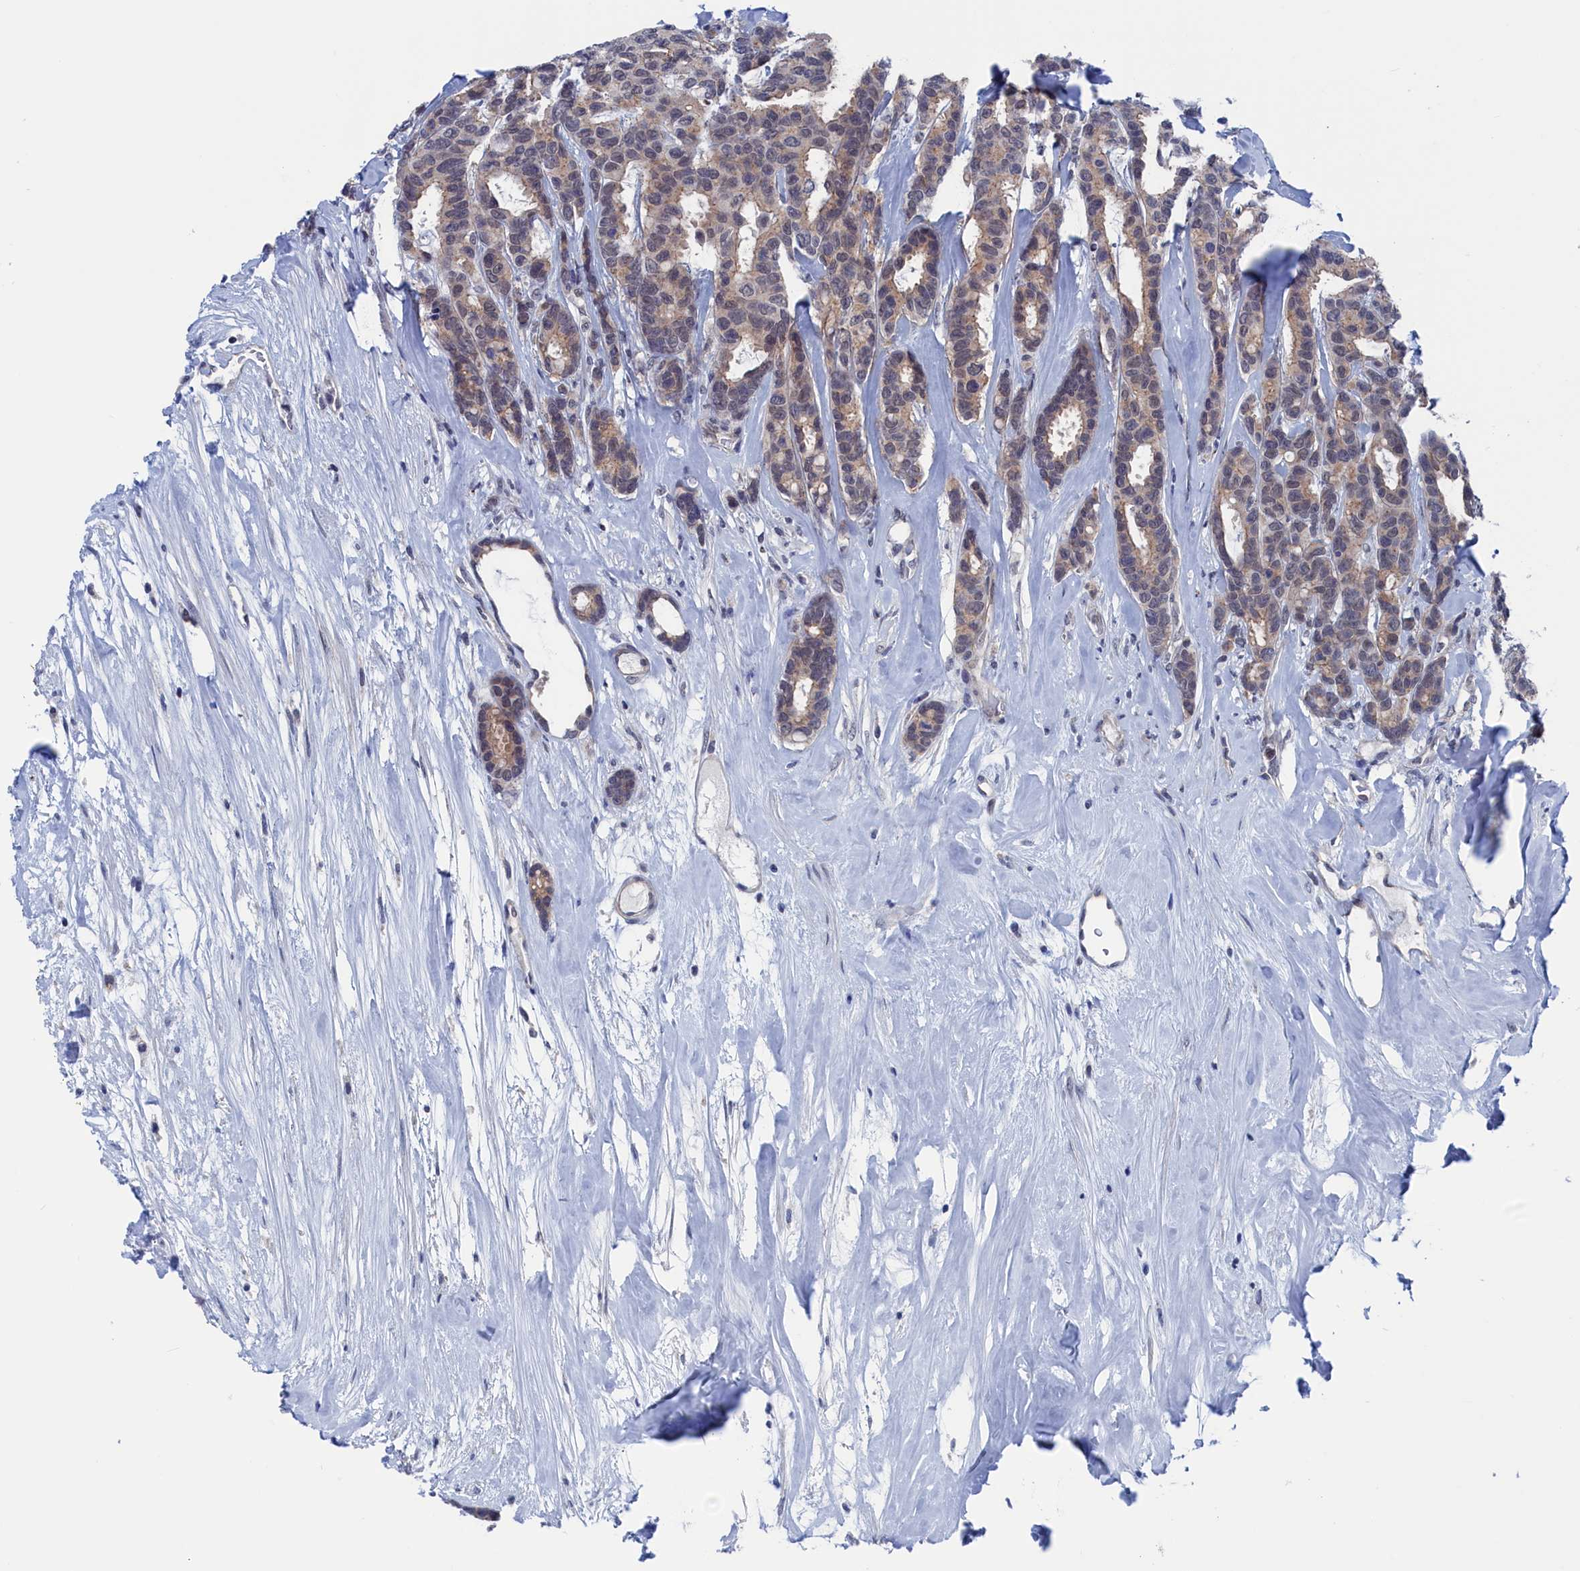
{"staining": {"intensity": "weak", "quantity": ">75%", "location": "cytoplasmic/membranous"}, "tissue": "breast cancer", "cell_type": "Tumor cells", "image_type": "cancer", "snomed": [{"axis": "morphology", "description": "Duct carcinoma"}, {"axis": "topography", "description": "Breast"}], "caption": "High-magnification brightfield microscopy of invasive ductal carcinoma (breast) stained with DAB (3,3'-diaminobenzidine) (brown) and counterstained with hematoxylin (blue). tumor cells exhibit weak cytoplasmic/membranous staining is present in about>75% of cells.", "gene": "MARCHF3", "patient": {"sex": "female", "age": 87}}